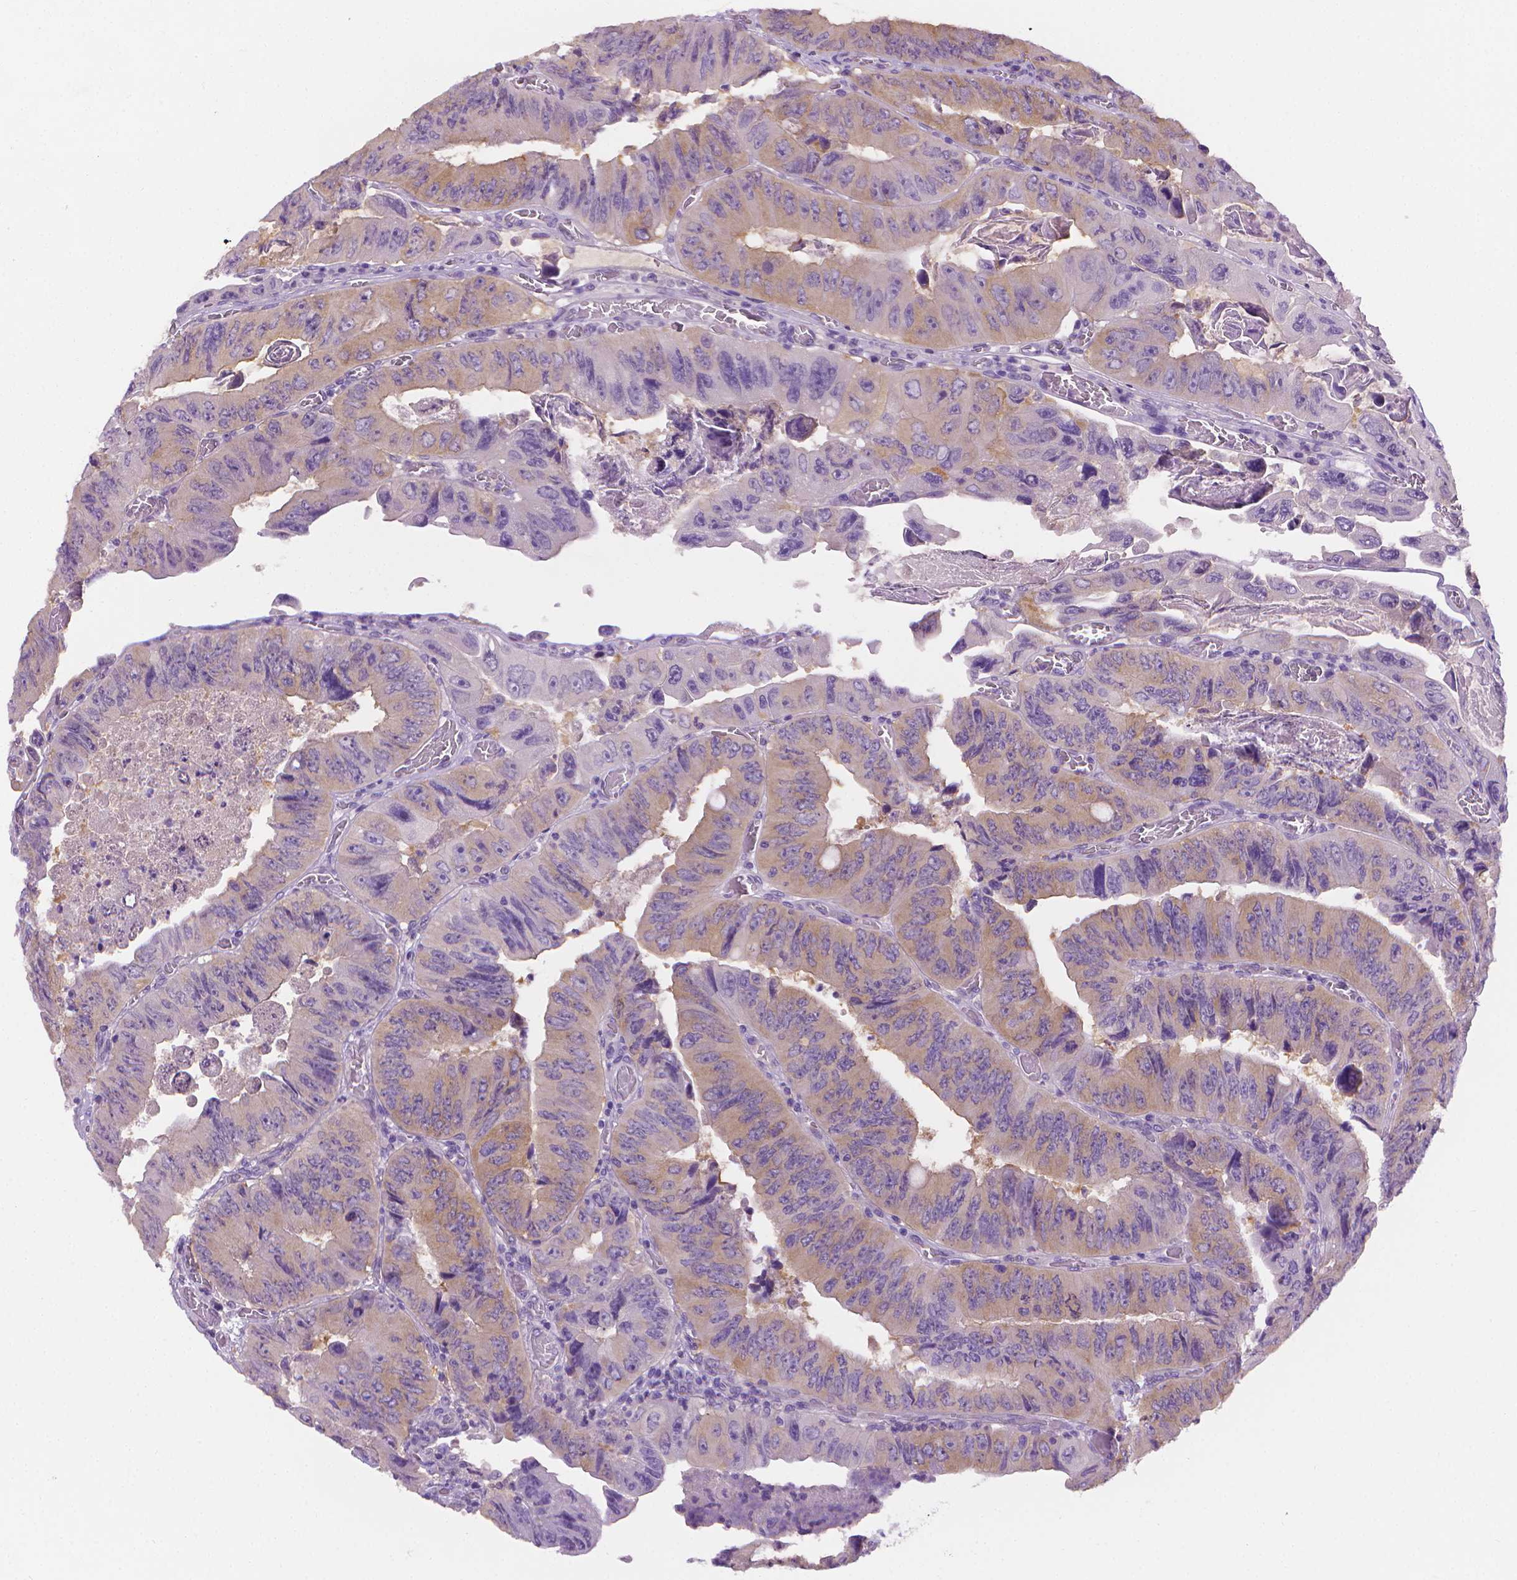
{"staining": {"intensity": "weak", "quantity": ">75%", "location": "cytoplasmic/membranous"}, "tissue": "colorectal cancer", "cell_type": "Tumor cells", "image_type": "cancer", "snomed": [{"axis": "morphology", "description": "Adenocarcinoma, NOS"}, {"axis": "topography", "description": "Colon"}], "caption": "This is an image of IHC staining of colorectal adenocarcinoma, which shows weak staining in the cytoplasmic/membranous of tumor cells.", "gene": "FASN", "patient": {"sex": "female", "age": 84}}